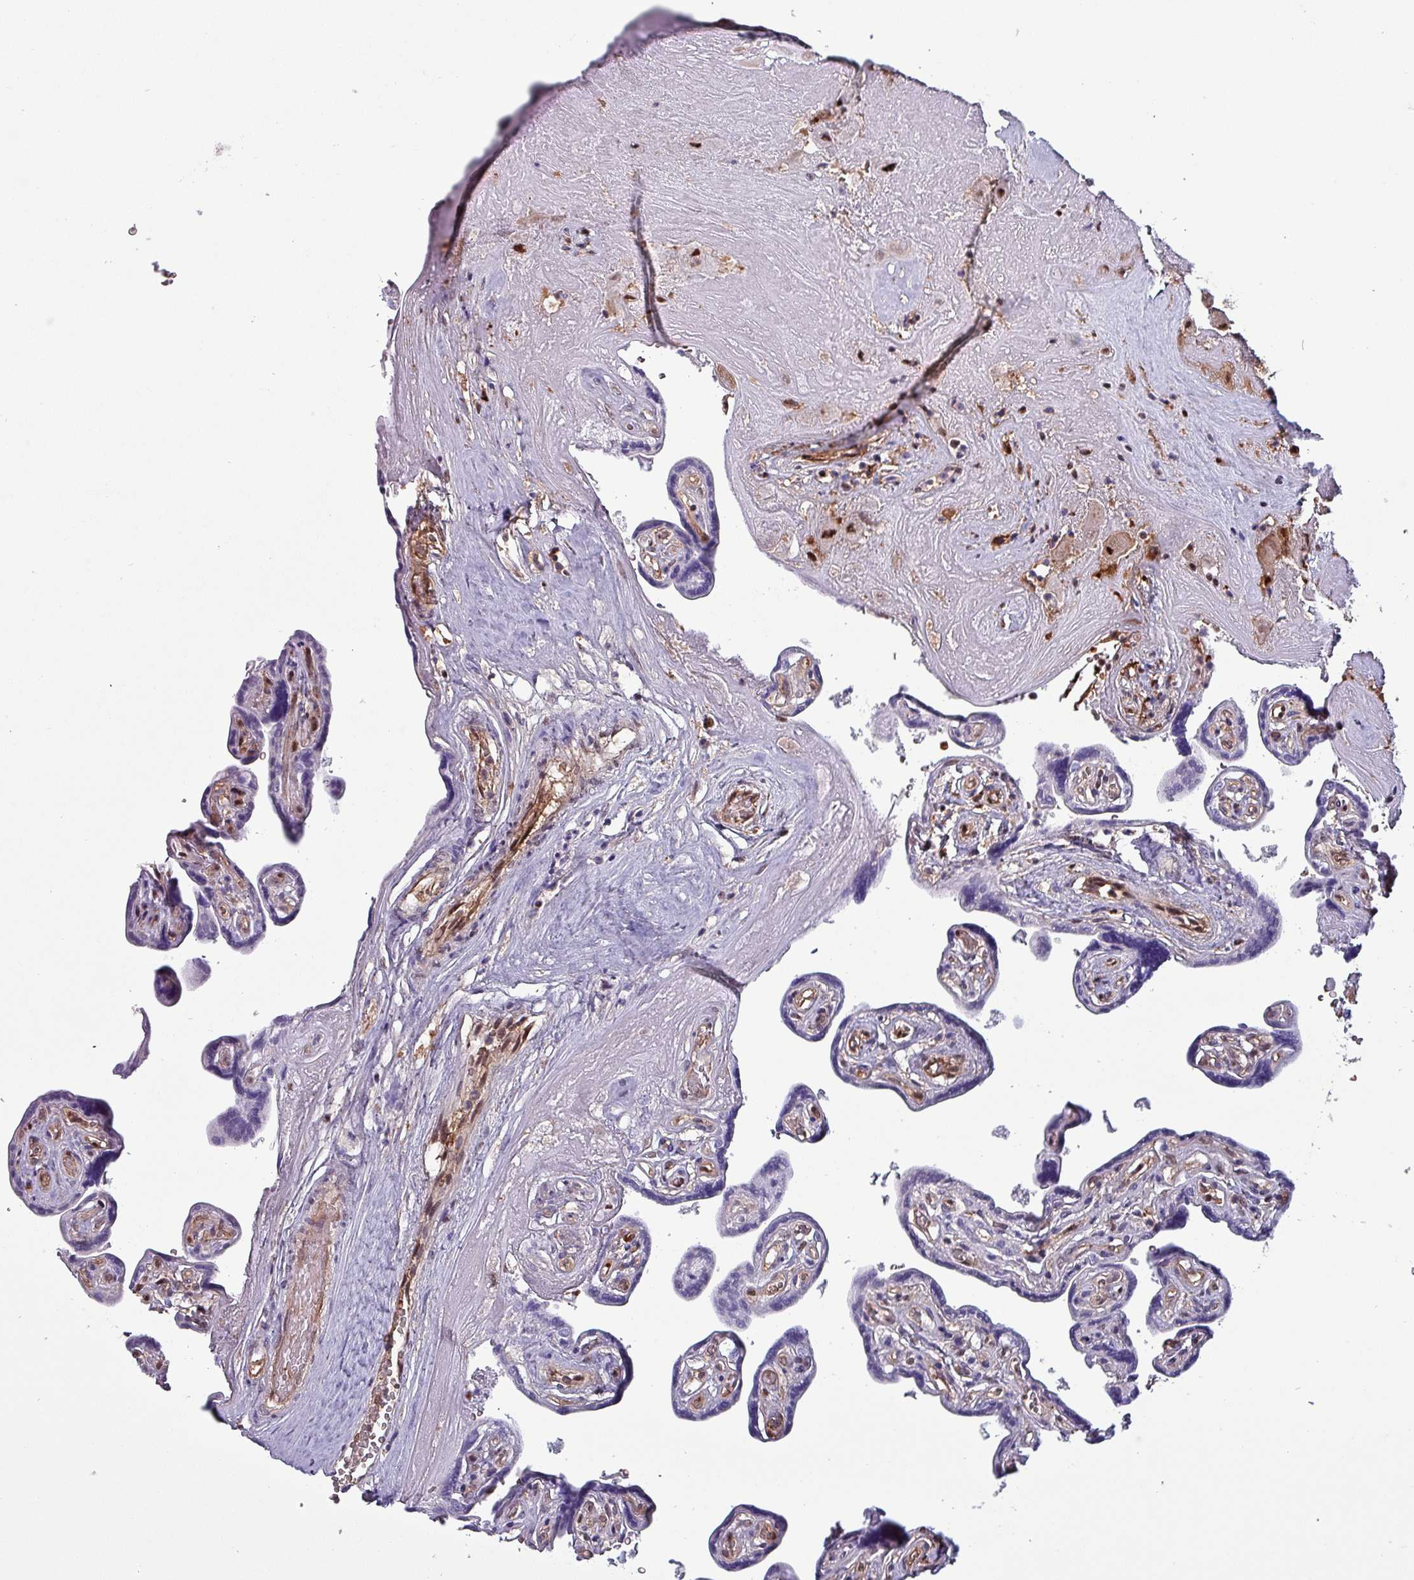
{"staining": {"intensity": "negative", "quantity": "none", "location": "none"}, "tissue": "placenta", "cell_type": "Trophoblastic cells", "image_type": "normal", "snomed": [{"axis": "morphology", "description": "Normal tissue, NOS"}, {"axis": "topography", "description": "Placenta"}], "caption": "This is a photomicrograph of IHC staining of benign placenta, which shows no positivity in trophoblastic cells.", "gene": "PSMB8", "patient": {"sex": "female", "age": 32}}